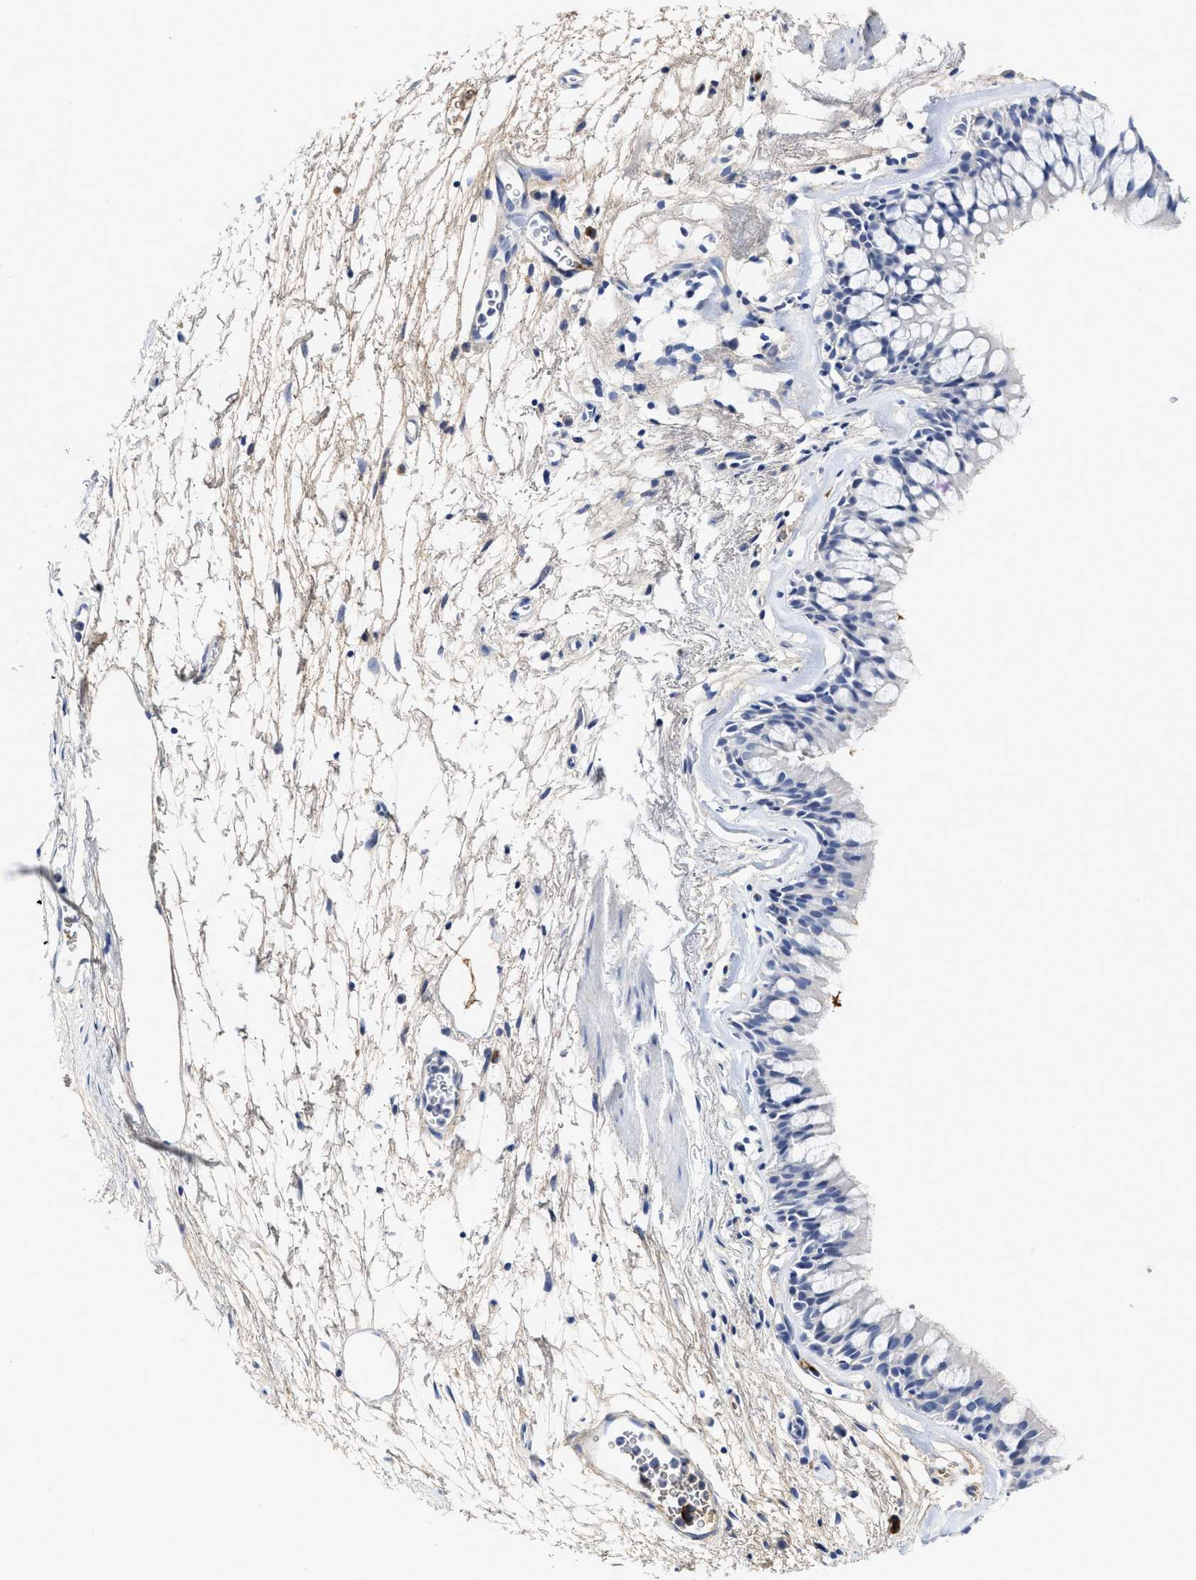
{"staining": {"intensity": "moderate", "quantity": "25%-75%", "location": "cytoplasmic/membranous"}, "tissue": "bronchus", "cell_type": "Respiratory epithelial cells", "image_type": "normal", "snomed": [{"axis": "morphology", "description": "Normal tissue, NOS"}, {"axis": "topography", "description": "Cartilage tissue"}, {"axis": "topography", "description": "Bronchus"}], "caption": "Brown immunohistochemical staining in unremarkable human bronchus exhibits moderate cytoplasmic/membranous expression in approximately 25%-75% of respiratory epithelial cells. (DAB (3,3'-diaminobenzidine) = brown stain, brightfield microscopy at high magnification).", "gene": "C2", "patient": {"sex": "female", "age": 53}}